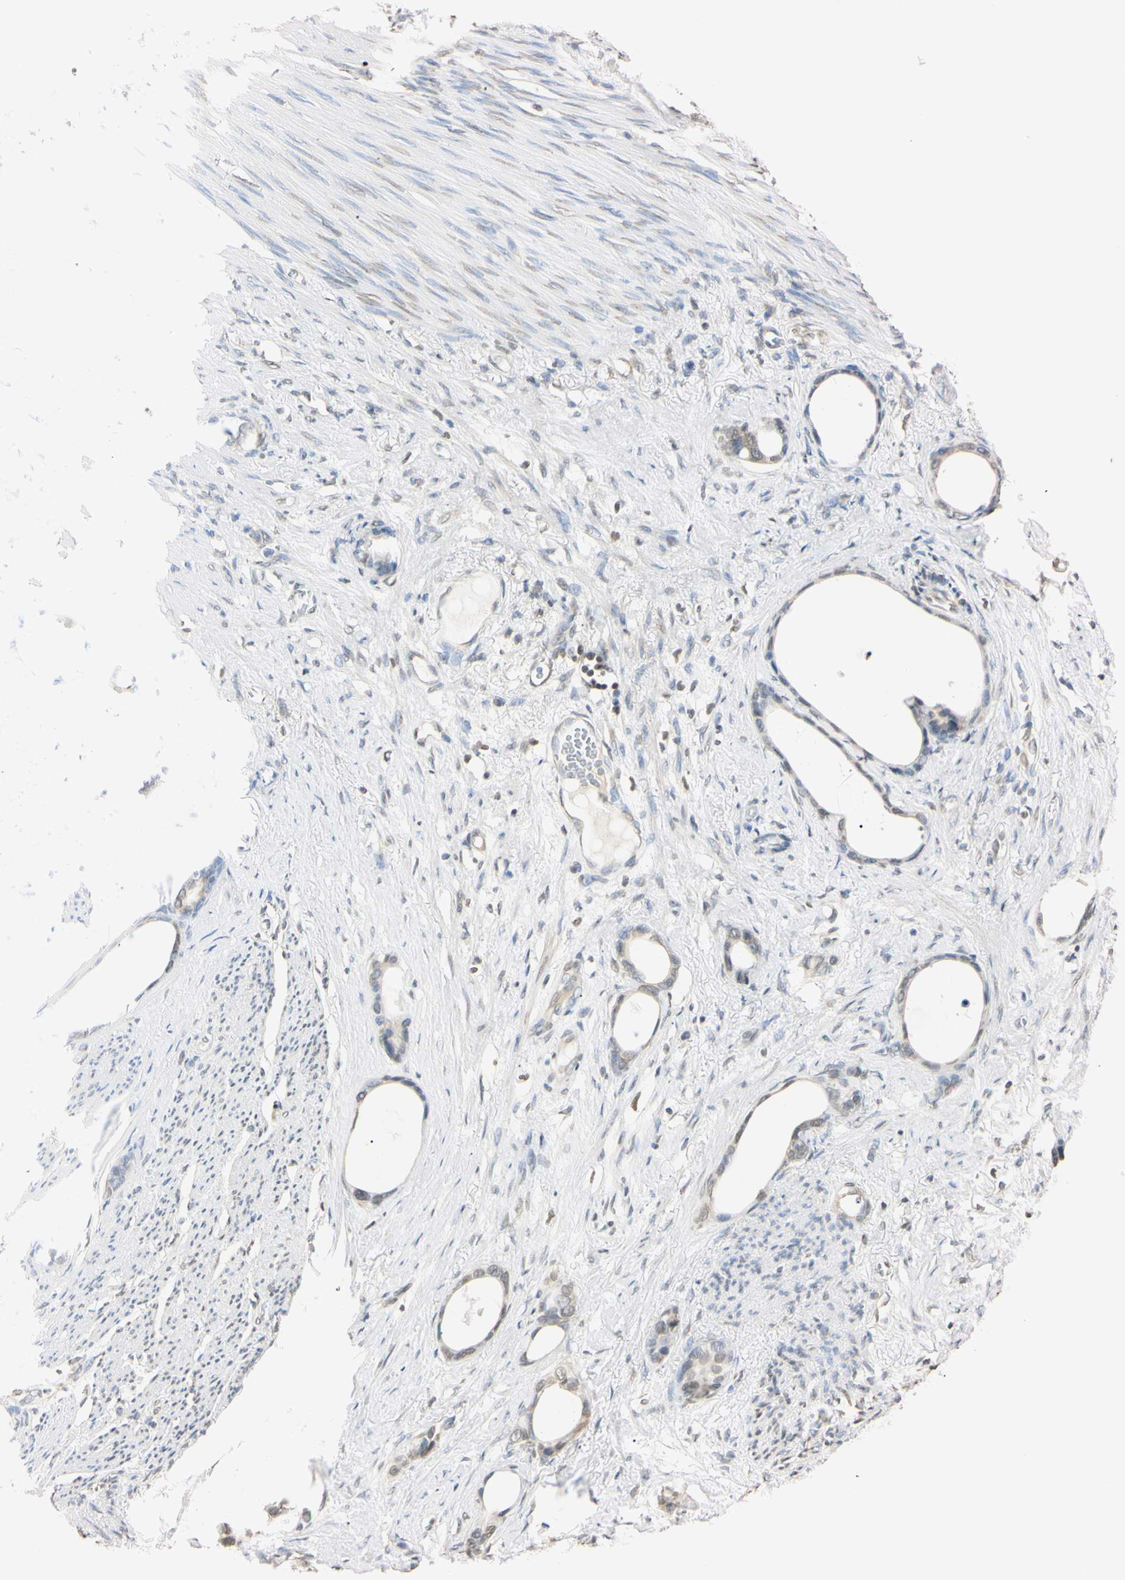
{"staining": {"intensity": "weak", "quantity": "<25%", "location": "cytoplasmic/membranous,nuclear"}, "tissue": "stomach cancer", "cell_type": "Tumor cells", "image_type": "cancer", "snomed": [{"axis": "morphology", "description": "Adenocarcinoma, NOS"}, {"axis": "topography", "description": "Stomach"}], "caption": "Human stomach cancer (adenocarcinoma) stained for a protein using immunohistochemistry (IHC) displays no expression in tumor cells.", "gene": "CDC45", "patient": {"sex": "female", "age": 75}}